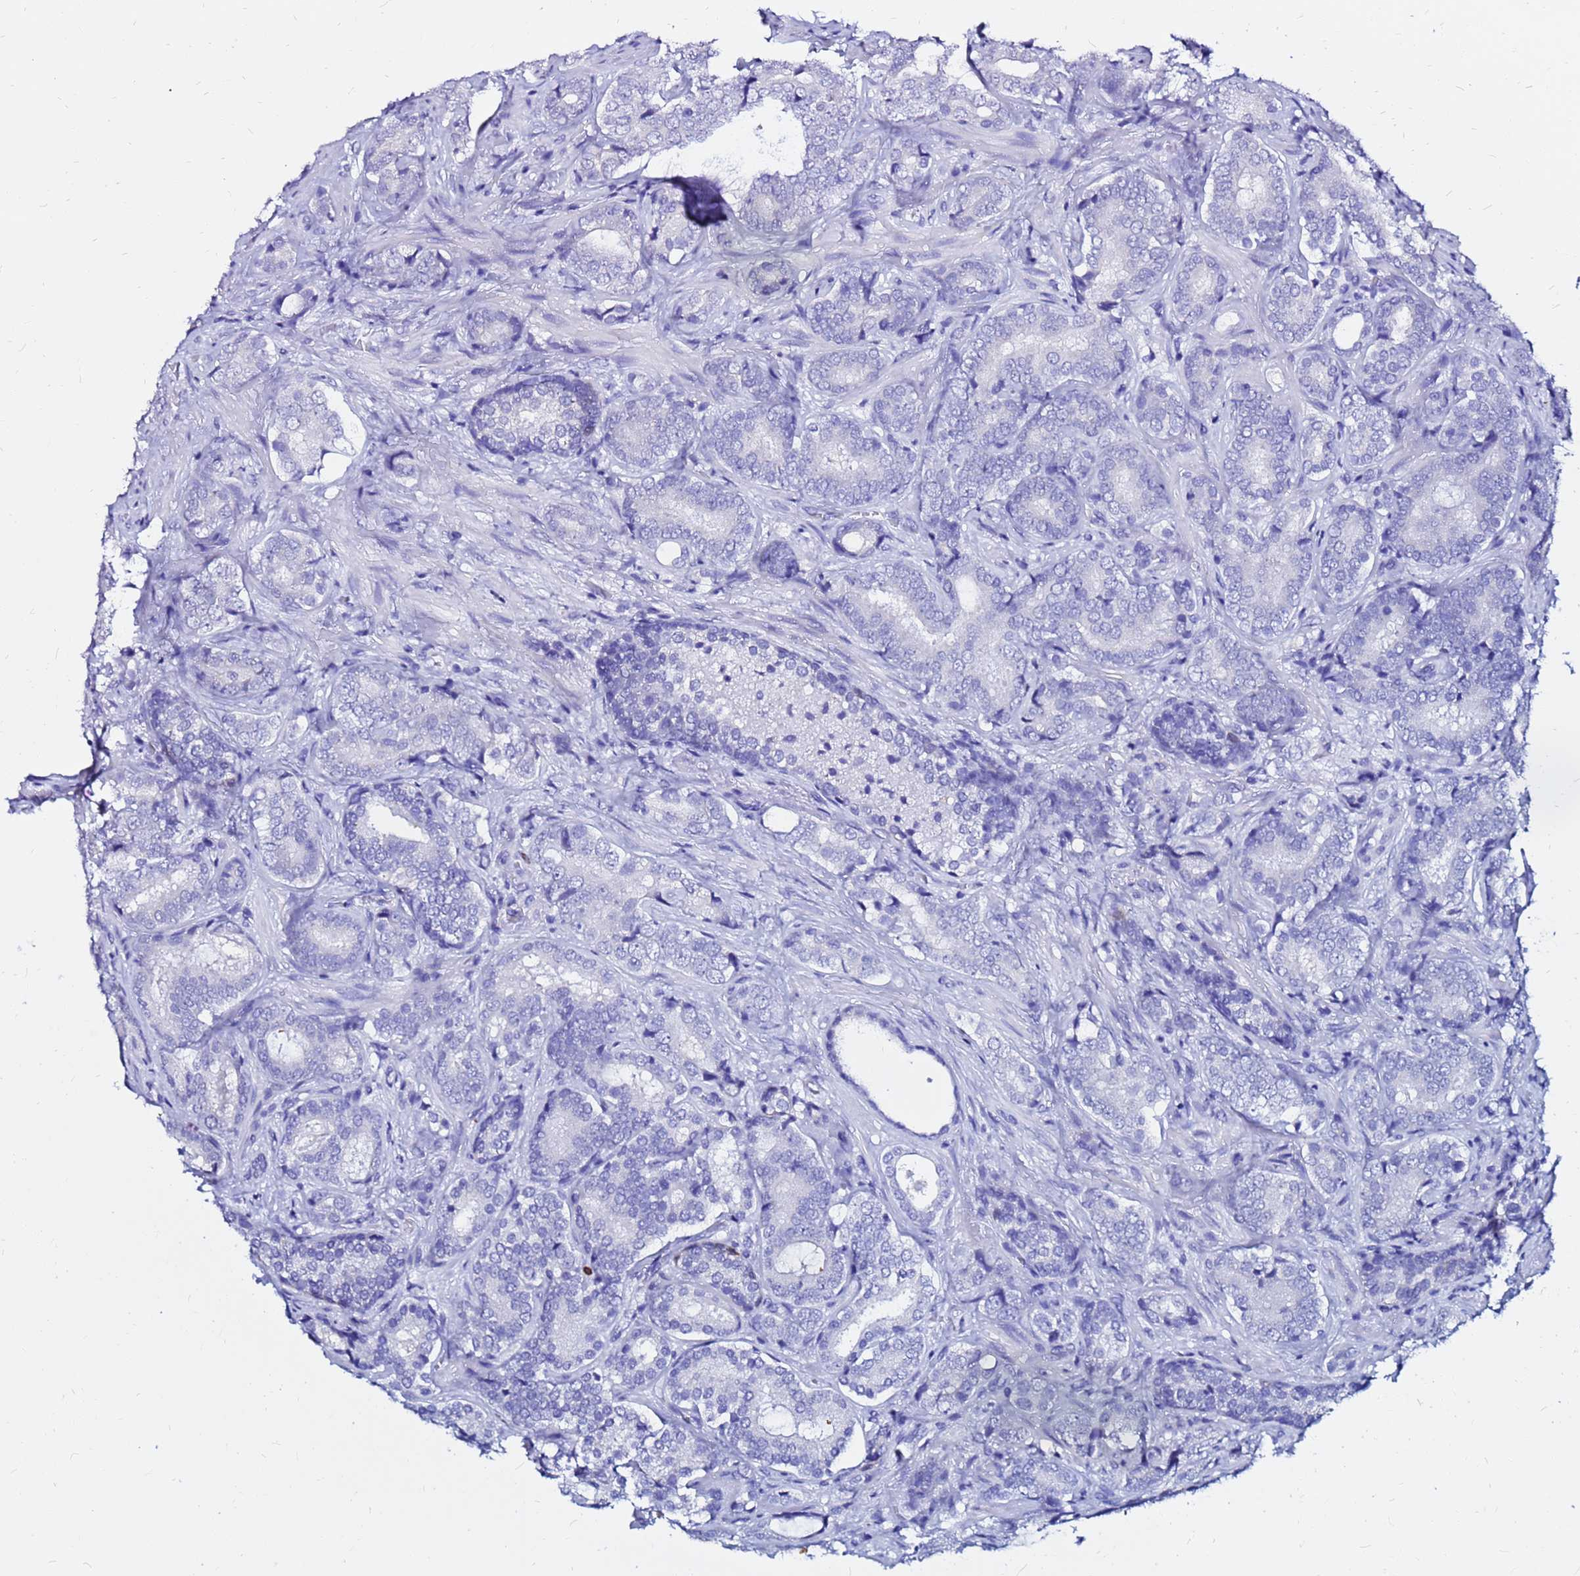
{"staining": {"intensity": "negative", "quantity": "none", "location": "none"}, "tissue": "prostate cancer", "cell_type": "Tumor cells", "image_type": "cancer", "snomed": [{"axis": "morphology", "description": "Adenocarcinoma, Low grade"}, {"axis": "topography", "description": "Prostate"}], "caption": "Image shows no protein staining in tumor cells of prostate cancer tissue.", "gene": "PPP1R14C", "patient": {"sex": "male", "age": 58}}